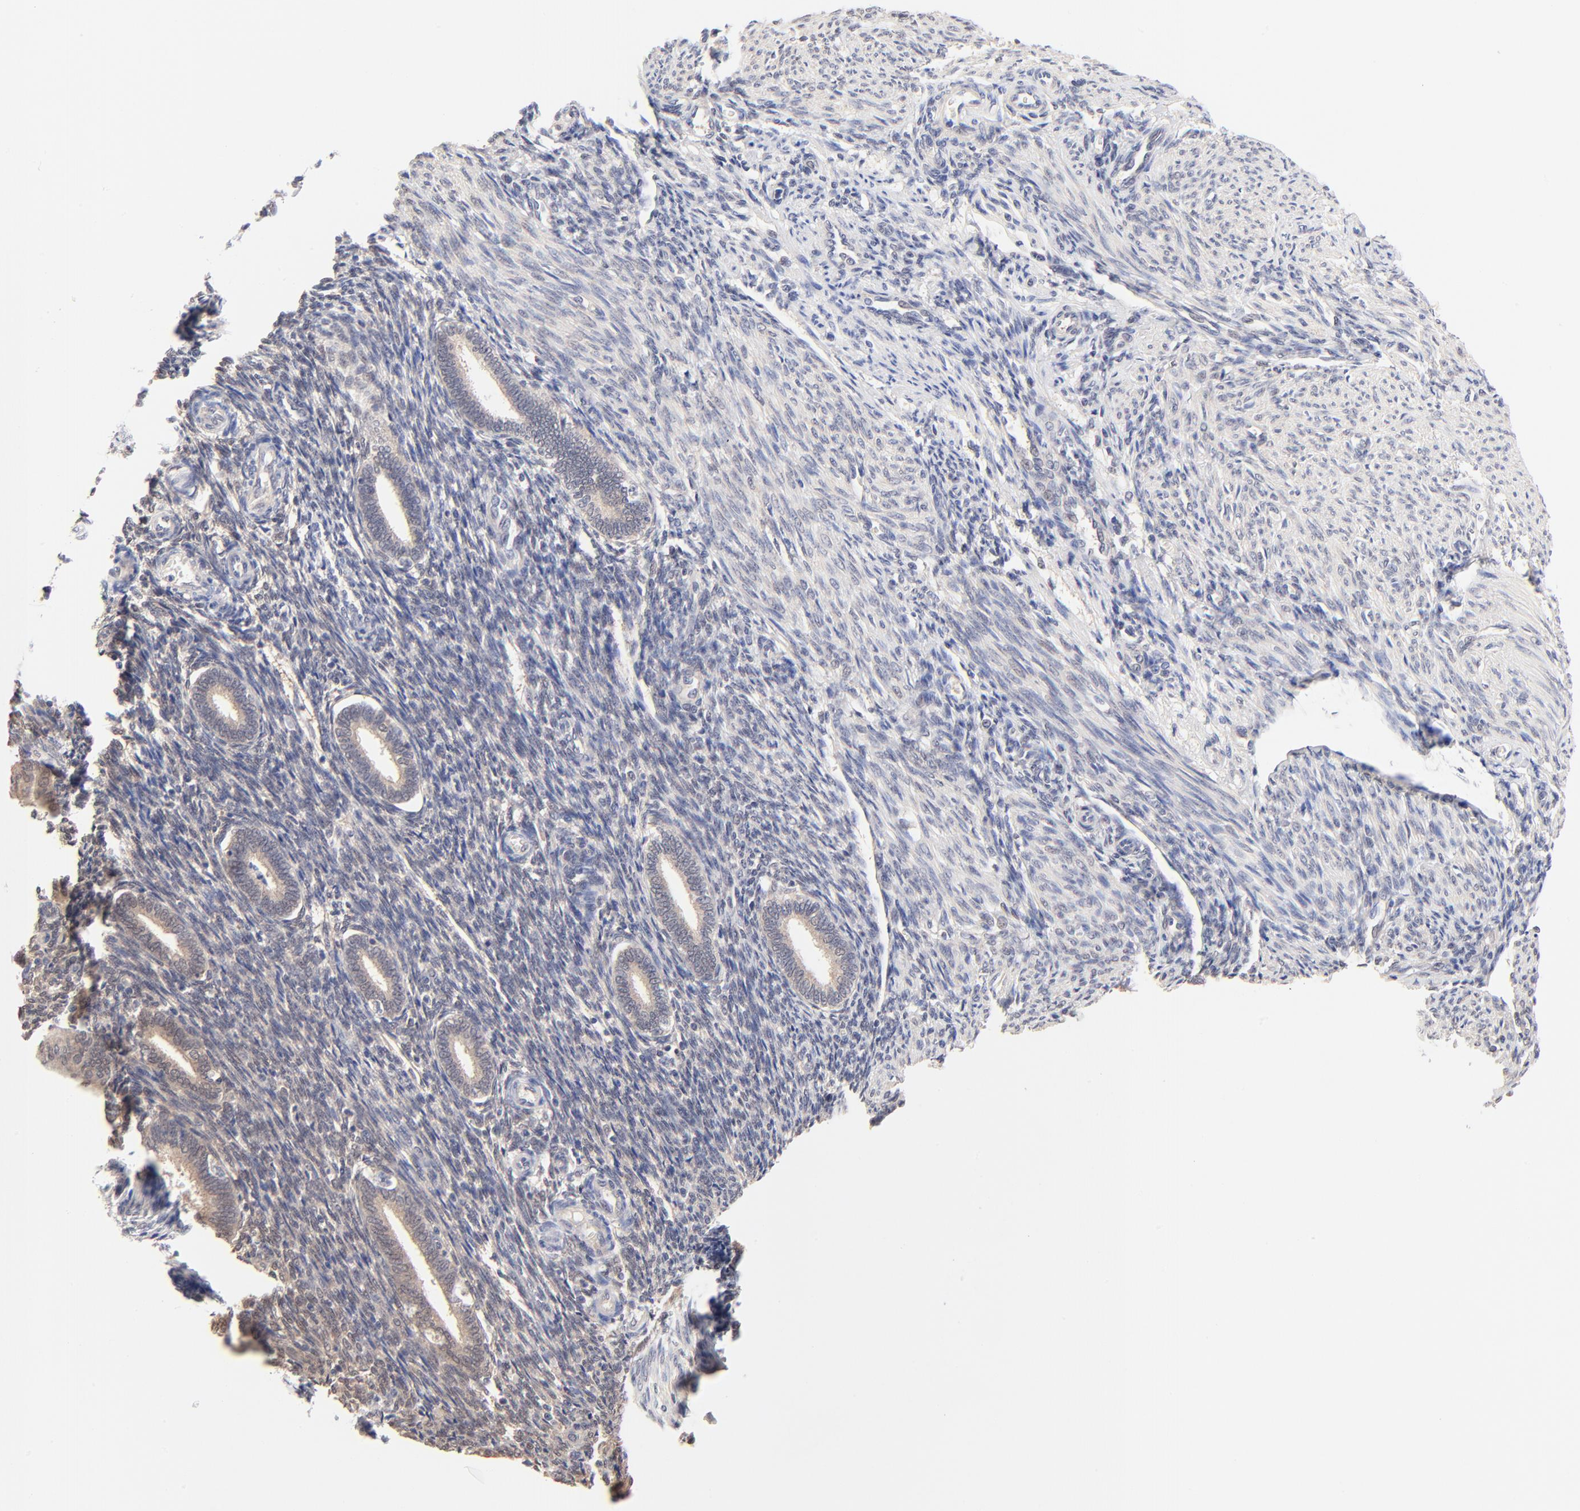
{"staining": {"intensity": "weak", "quantity": "25%-75%", "location": "nuclear"}, "tissue": "endometrium", "cell_type": "Cells in endometrial stroma", "image_type": "normal", "snomed": [{"axis": "morphology", "description": "Normal tissue, NOS"}, {"axis": "topography", "description": "Endometrium"}], "caption": "Benign endometrium exhibits weak nuclear expression in approximately 25%-75% of cells in endometrial stroma, visualized by immunohistochemistry. (brown staining indicates protein expression, while blue staining denotes nuclei).", "gene": "TXNL1", "patient": {"sex": "female", "age": 27}}